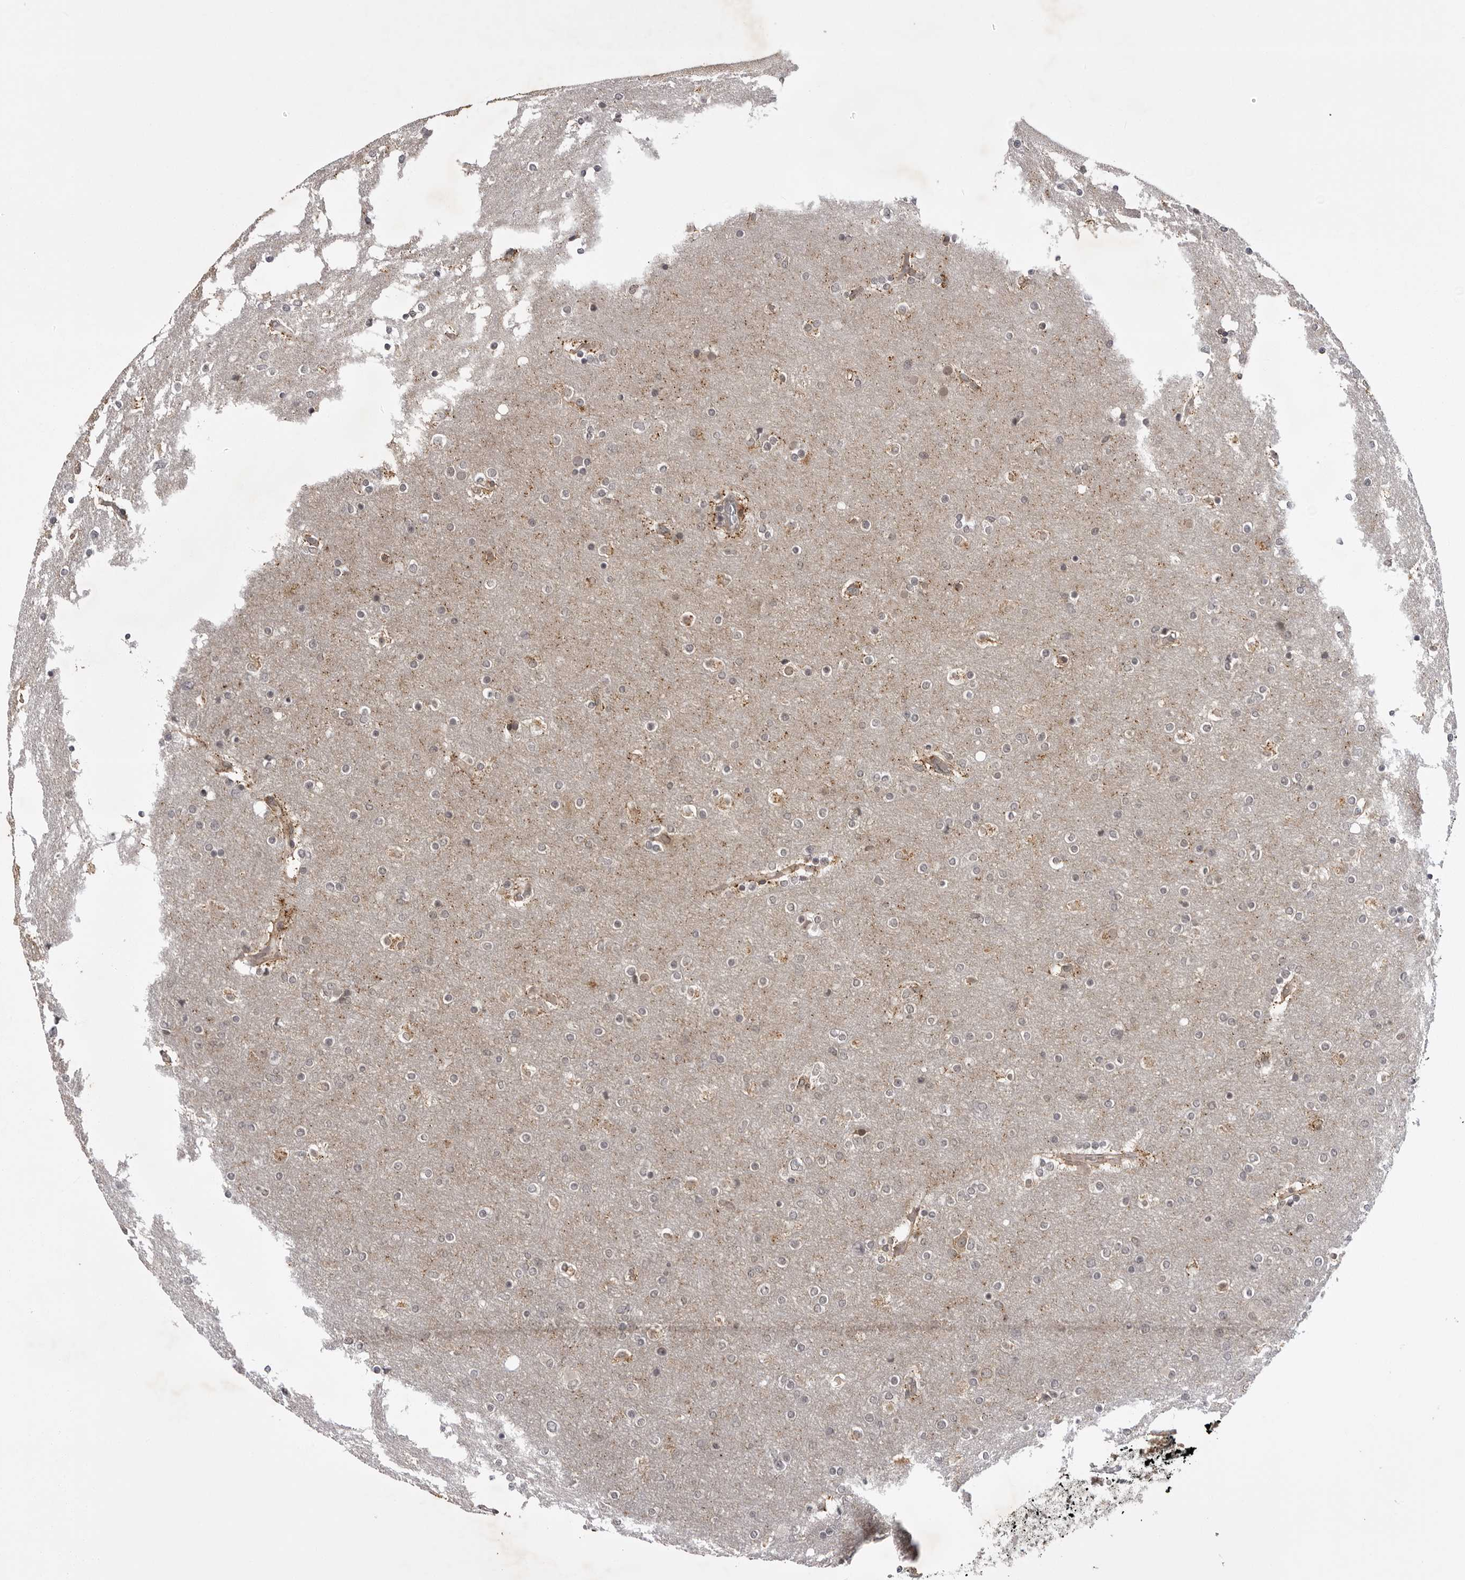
{"staining": {"intensity": "negative", "quantity": "none", "location": "none"}, "tissue": "glioma", "cell_type": "Tumor cells", "image_type": "cancer", "snomed": [{"axis": "morphology", "description": "Glioma, malignant, High grade"}, {"axis": "topography", "description": "Cerebral cortex"}], "caption": "Photomicrograph shows no protein staining in tumor cells of glioma tissue.", "gene": "USP43", "patient": {"sex": "female", "age": 36}}